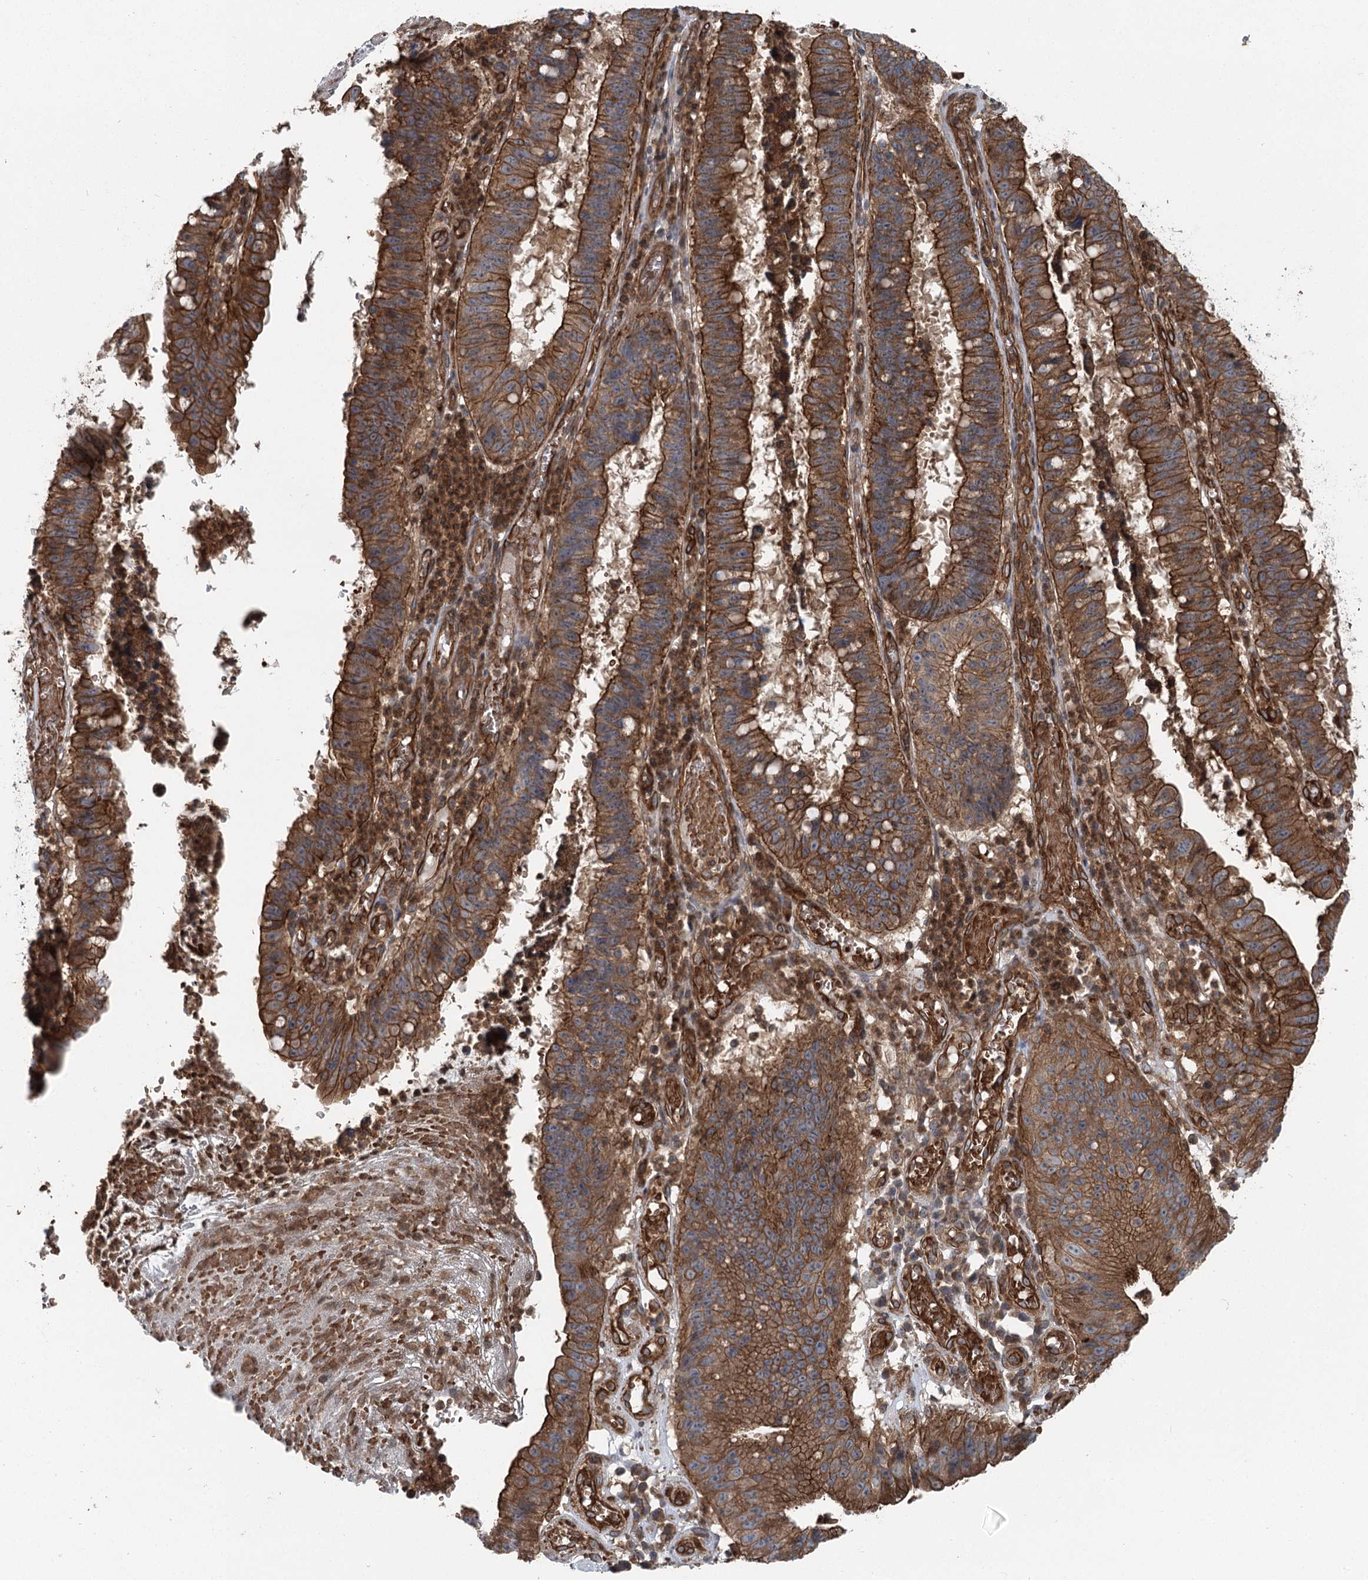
{"staining": {"intensity": "strong", "quantity": ">75%", "location": "cytoplasmic/membranous"}, "tissue": "stomach cancer", "cell_type": "Tumor cells", "image_type": "cancer", "snomed": [{"axis": "morphology", "description": "Adenocarcinoma, NOS"}, {"axis": "topography", "description": "Stomach"}], "caption": "DAB immunohistochemical staining of stomach cancer (adenocarcinoma) displays strong cytoplasmic/membranous protein expression in about >75% of tumor cells.", "gene": "IQSEC1", "patient": {"sex": "male", "age": 59}}